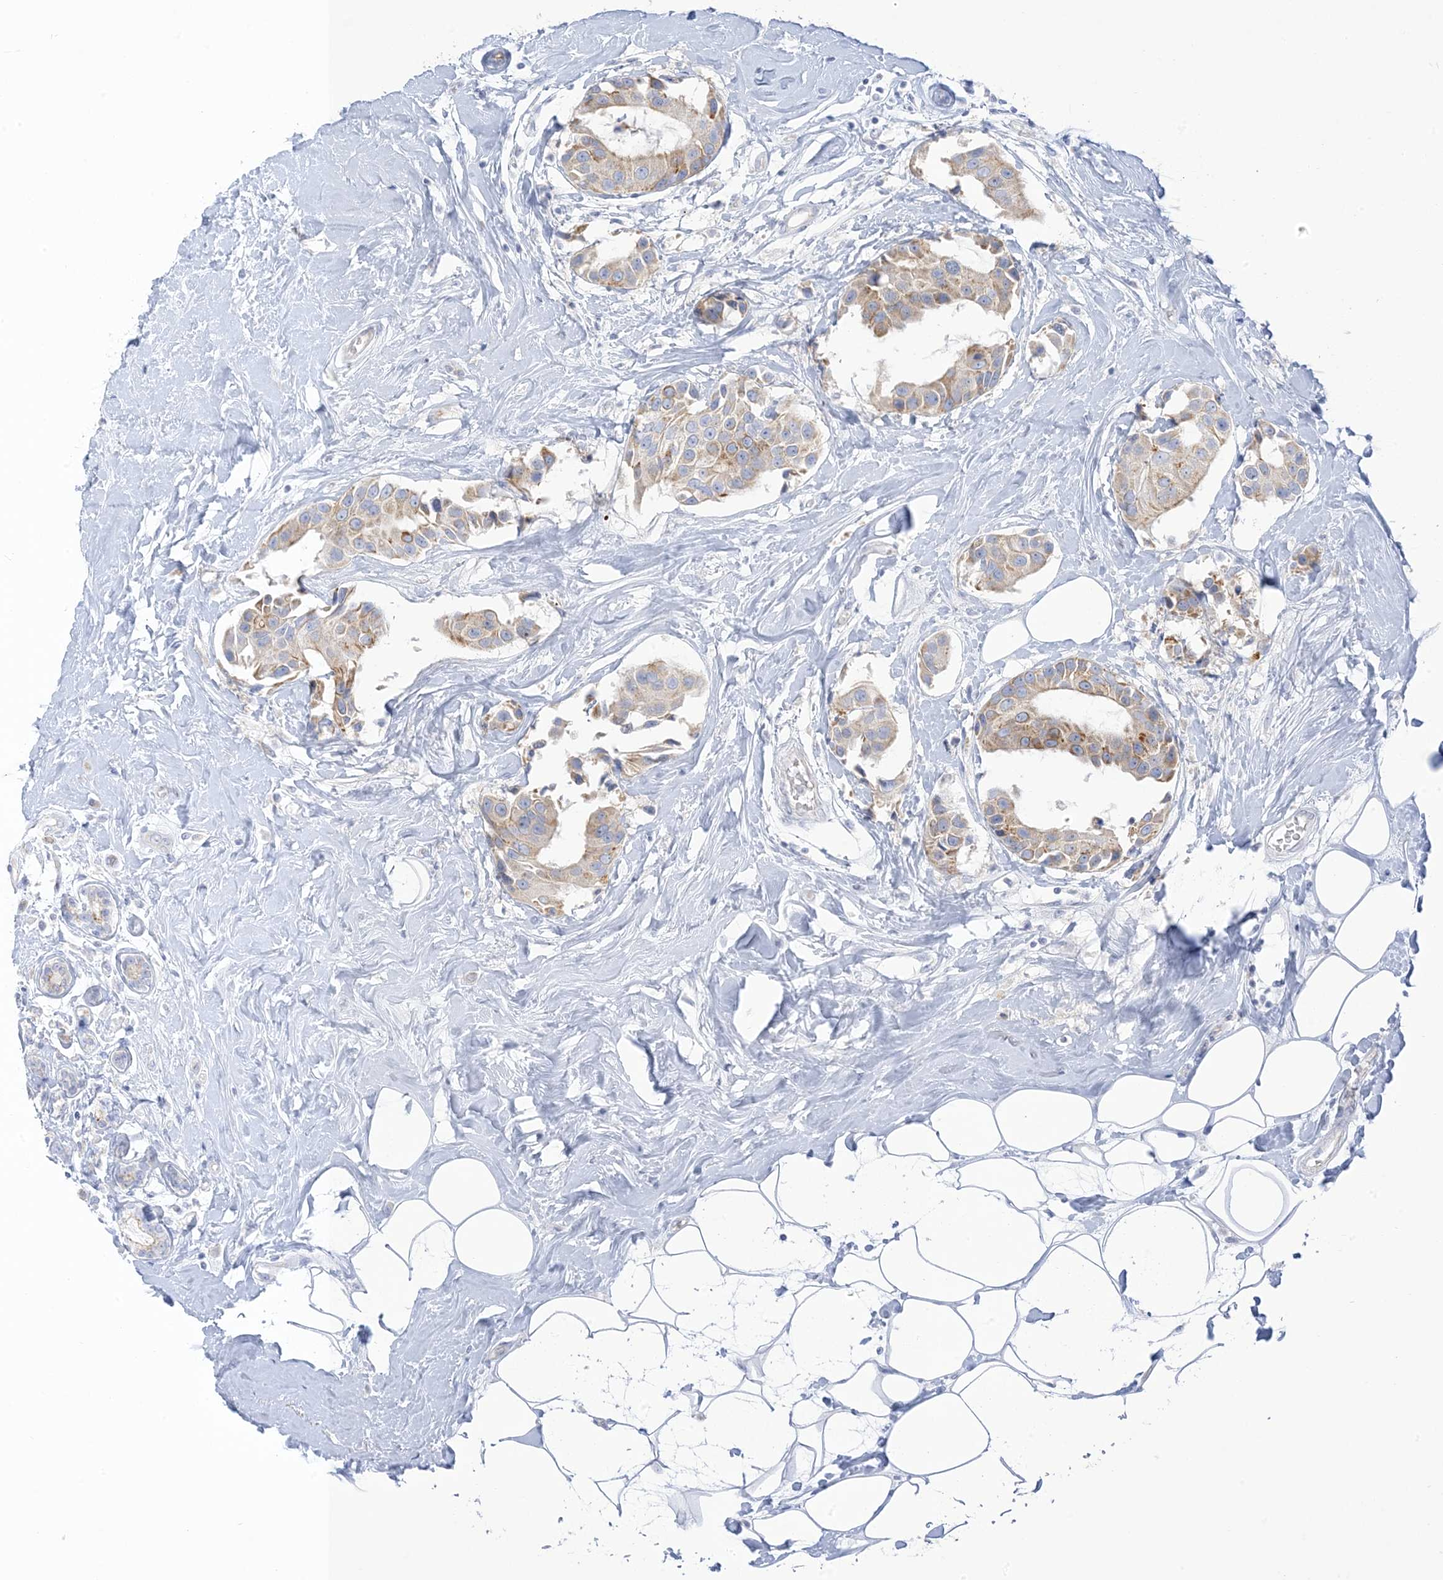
{"staining": {"intensity": "moderate", "quantity": "25%-75%", "location": "cytoplasmic/membranous"}, "tissue": "breast cancer", "cell_type": "Tumor cells", "image_type": "cancer", "snomed": [{"axis": "morphology", "description": "Normal tissue, NOS"}, {"axis": "morphology", "description": "Duct carcinoma"}, {"axis": "topography", "description": "Breast"}], "caption": "An immunohistochemistry image of neoplastic tissue is shown. Protein staining in brown shows moderate cytoplasmic/membranous positivity in infiltrating ductal carcinoma (breast) within tumor cells.", "gene": "XIRP2", "patient": {"sex": "female", "age": 39}}